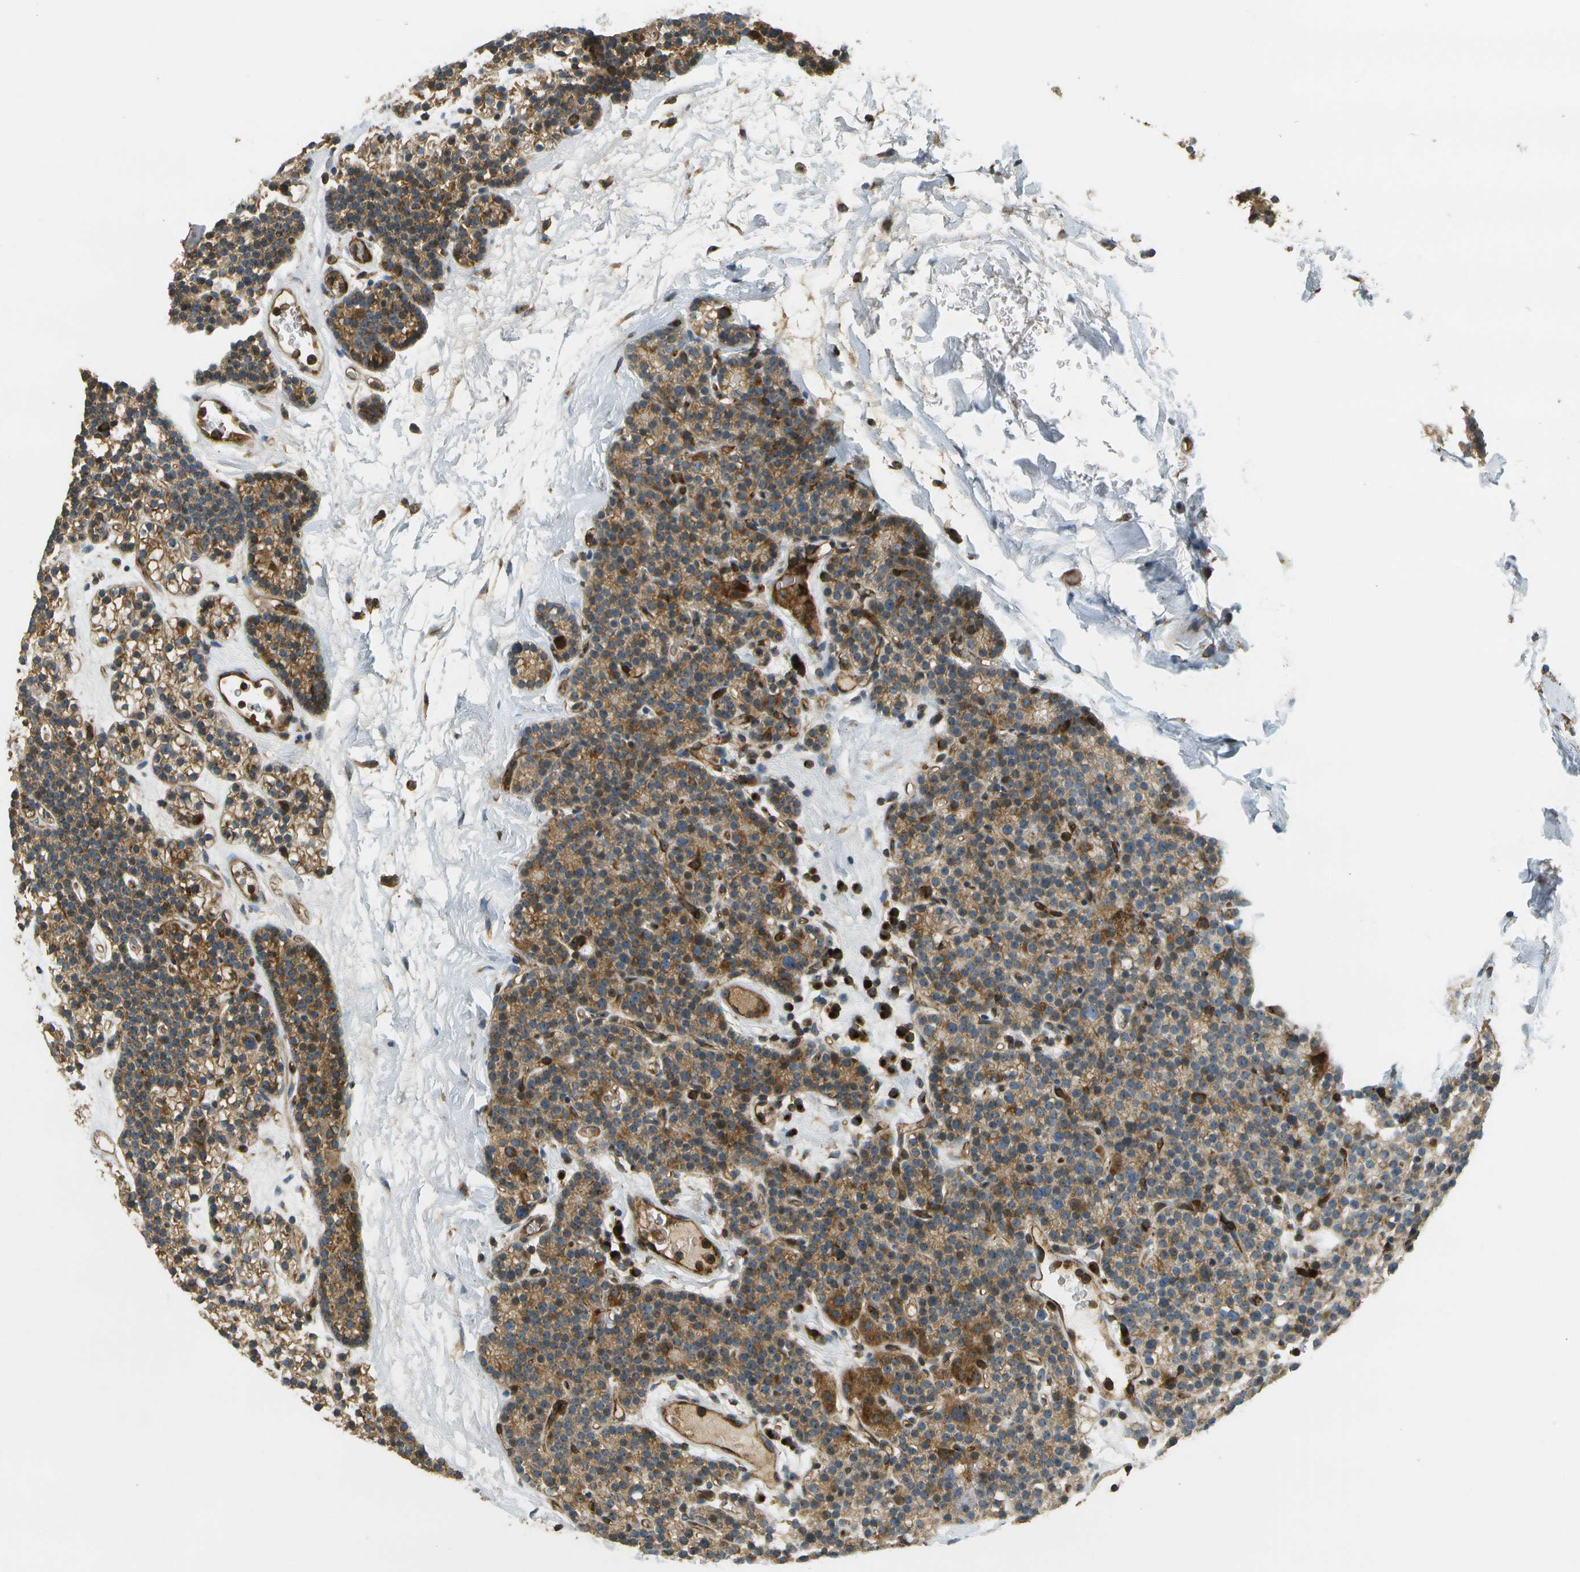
{"staining": {"intensity": "moderate", "quantity": ">75%", "location": "cytoplasmic/membranous"}, "tissue": "parathyroid gland", "cell_type": "Glandular cells", "image_type": "normal", "snomed": [{"axis": "morphology", "description": "Normal tissue, NOS"}, {"axis": "morphology", "description": "Adenoma, NOS"}, {"axis": "topography", "description": "Parathyroid gland"}], "caption": "Immunohistochemical staining of unremarkable parathyroid gland exhibits medium levels of moderate cytoplasmic/membranous staining in approximately >75% of glandular cells. (DAB = brown stain, brightfield microscopy at high magnification).", "gene": "LRP12", "patient": {"sex": "female", "age": 54}}